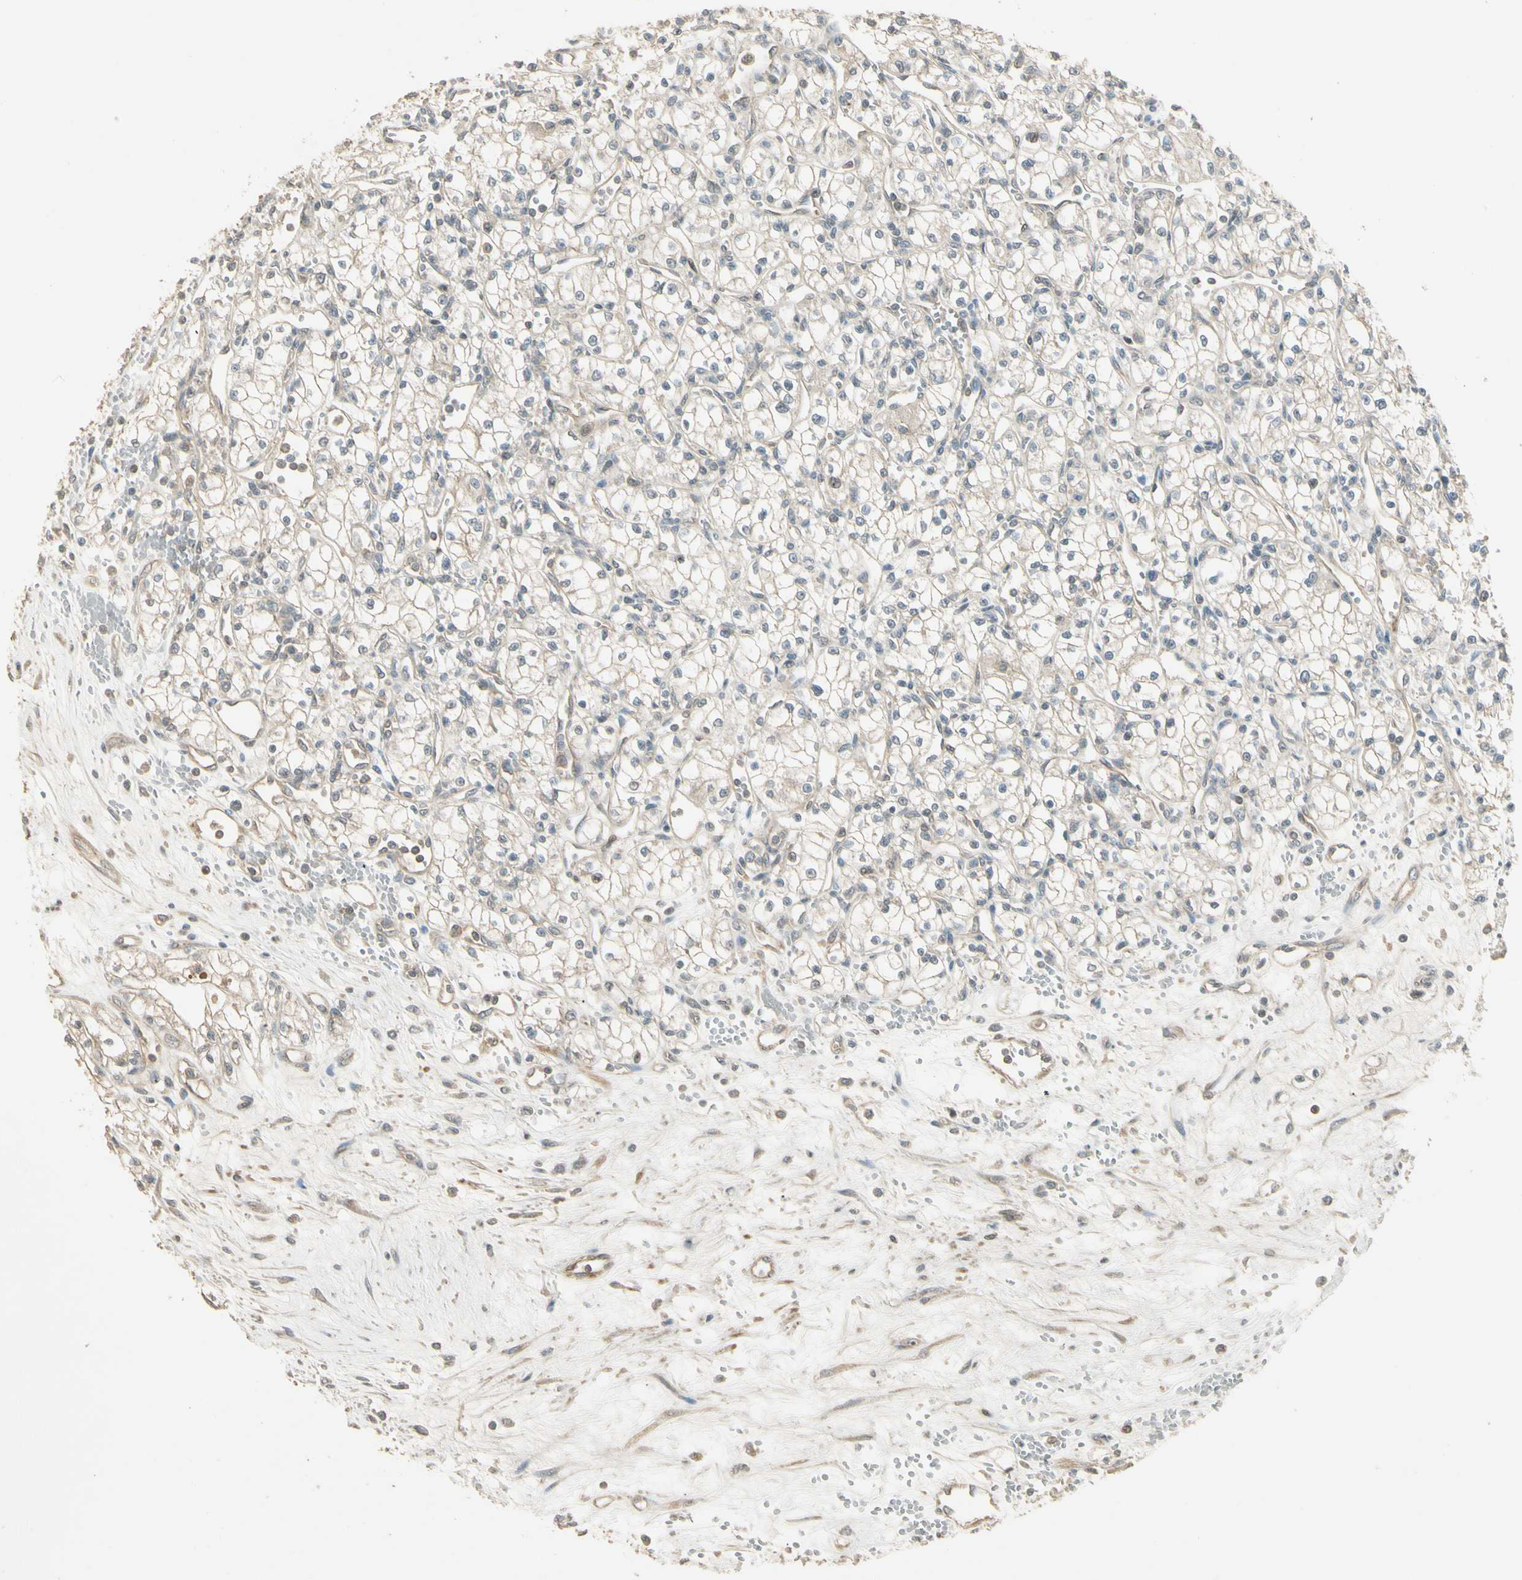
{"staining": {"intensity": "weak", "quantity": "25%-75%", "location": "cytoplasmic/membranous"}, "tissue": "renal cancer", "cell_type": "Tumor cells", "image_type": "cancer", "snomed": [{"axis": "morphology", "description": "Normal tissue, NOS"}, {"axis": "morphology", "description": "Adenocarcinoma, NOS"}, {"axis": "topography", "description": "Kidney"}], "caption": "IHC (DAB (3,3'-diaminobenzidine)) staining of renal cancer exhibits weak cytoplasmic/membranous protein staining in about 25%-75% of tumor cells. Using DAB (3,3'-diaminobenzidine) (brown) and hematoxylin (blue) stains, captured at high magnification using brightfield microscopy.", "gene": "ACVR1", "patient": {"sex": "male", "age": 59}}